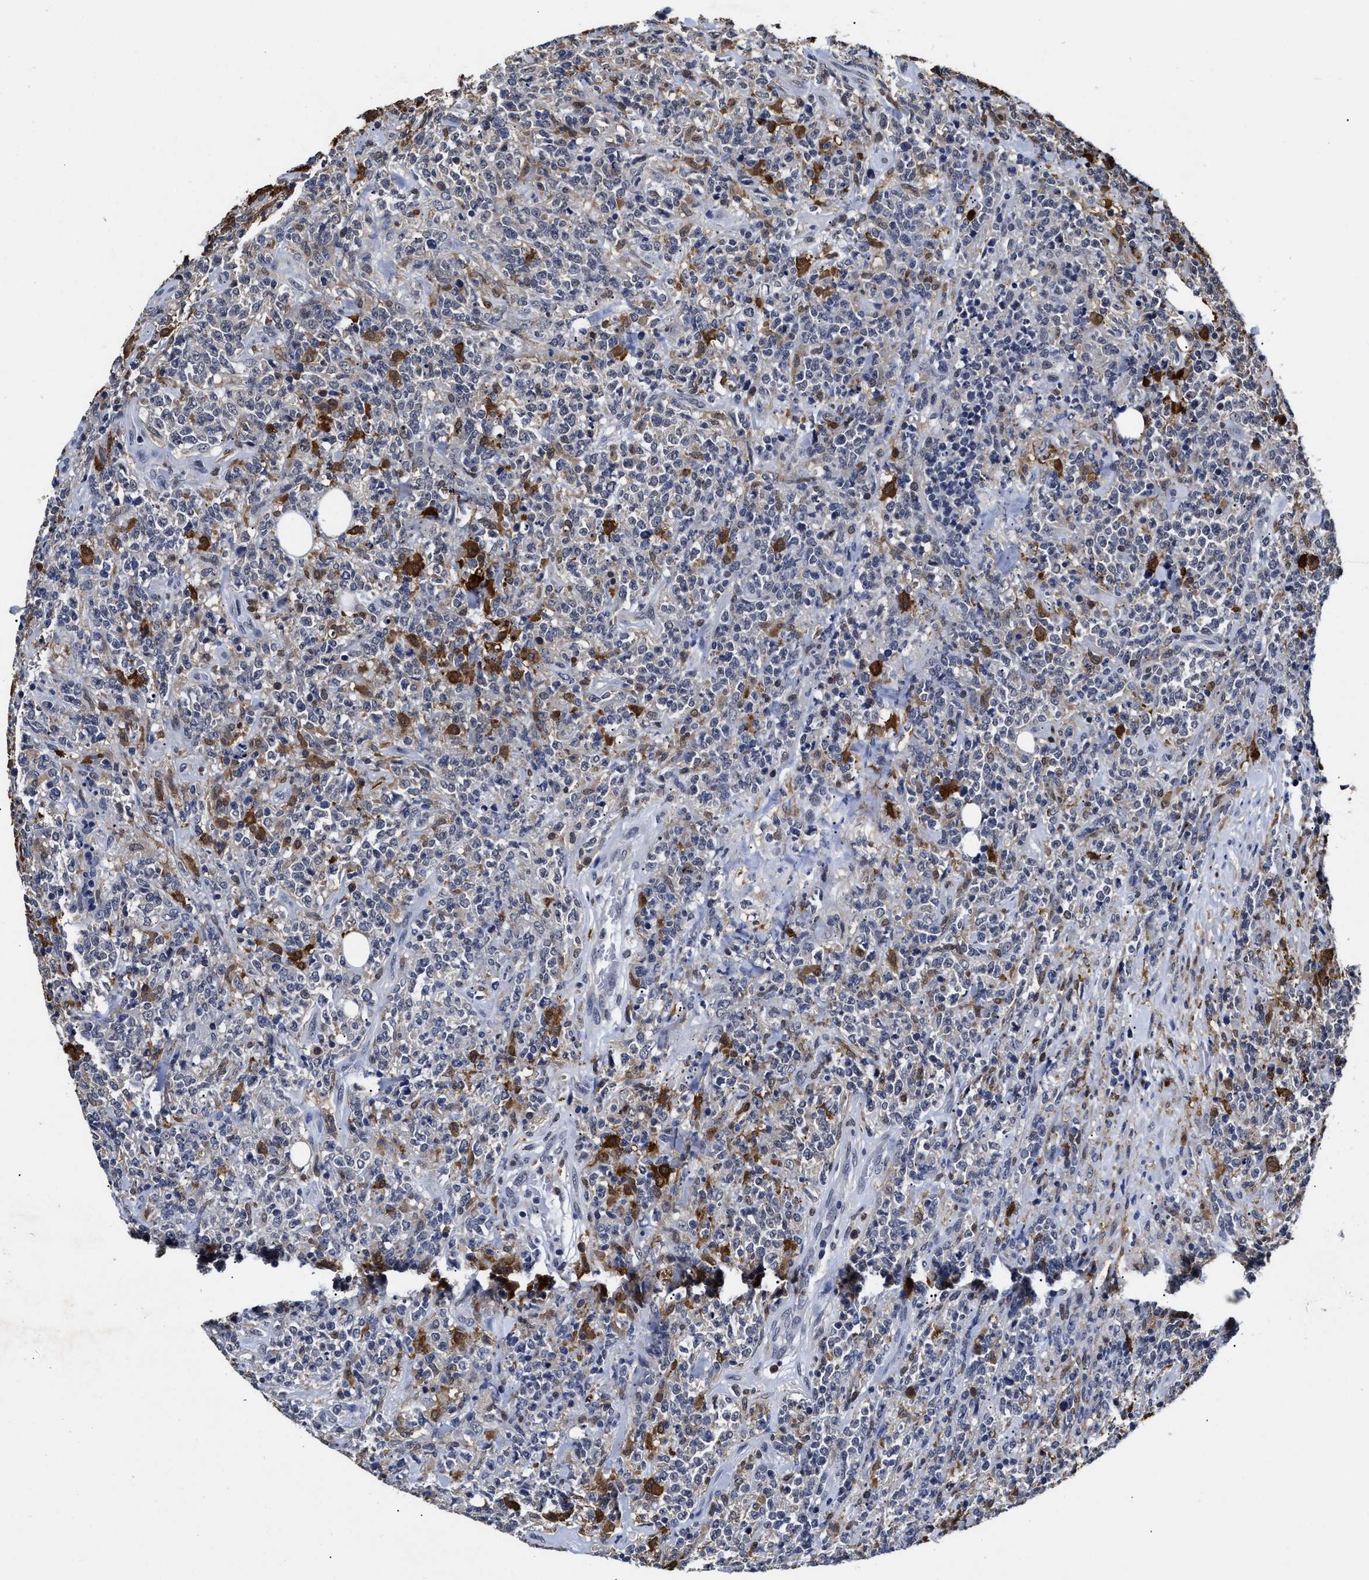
{"staining": {"intensity": "moderate", "quantity": "<25%", "location": "cytoplasmic/membranous"}, "tissue": "lymphoma", "cell_type": "Tumor cells", "image_type": "cancer", "snomed": [{"axis": "morphology", "description": "Malignant lymphoma, non-Hodgkin's type, High grade"}, {"axis": "topography", "description": "Soft tissue"}], "caption": "Lymphoma stained with a protein marker displays moderate staining in tumor cells.", "gene": "PRPF4B", "patient": {"sex": "male", "age": 18}}